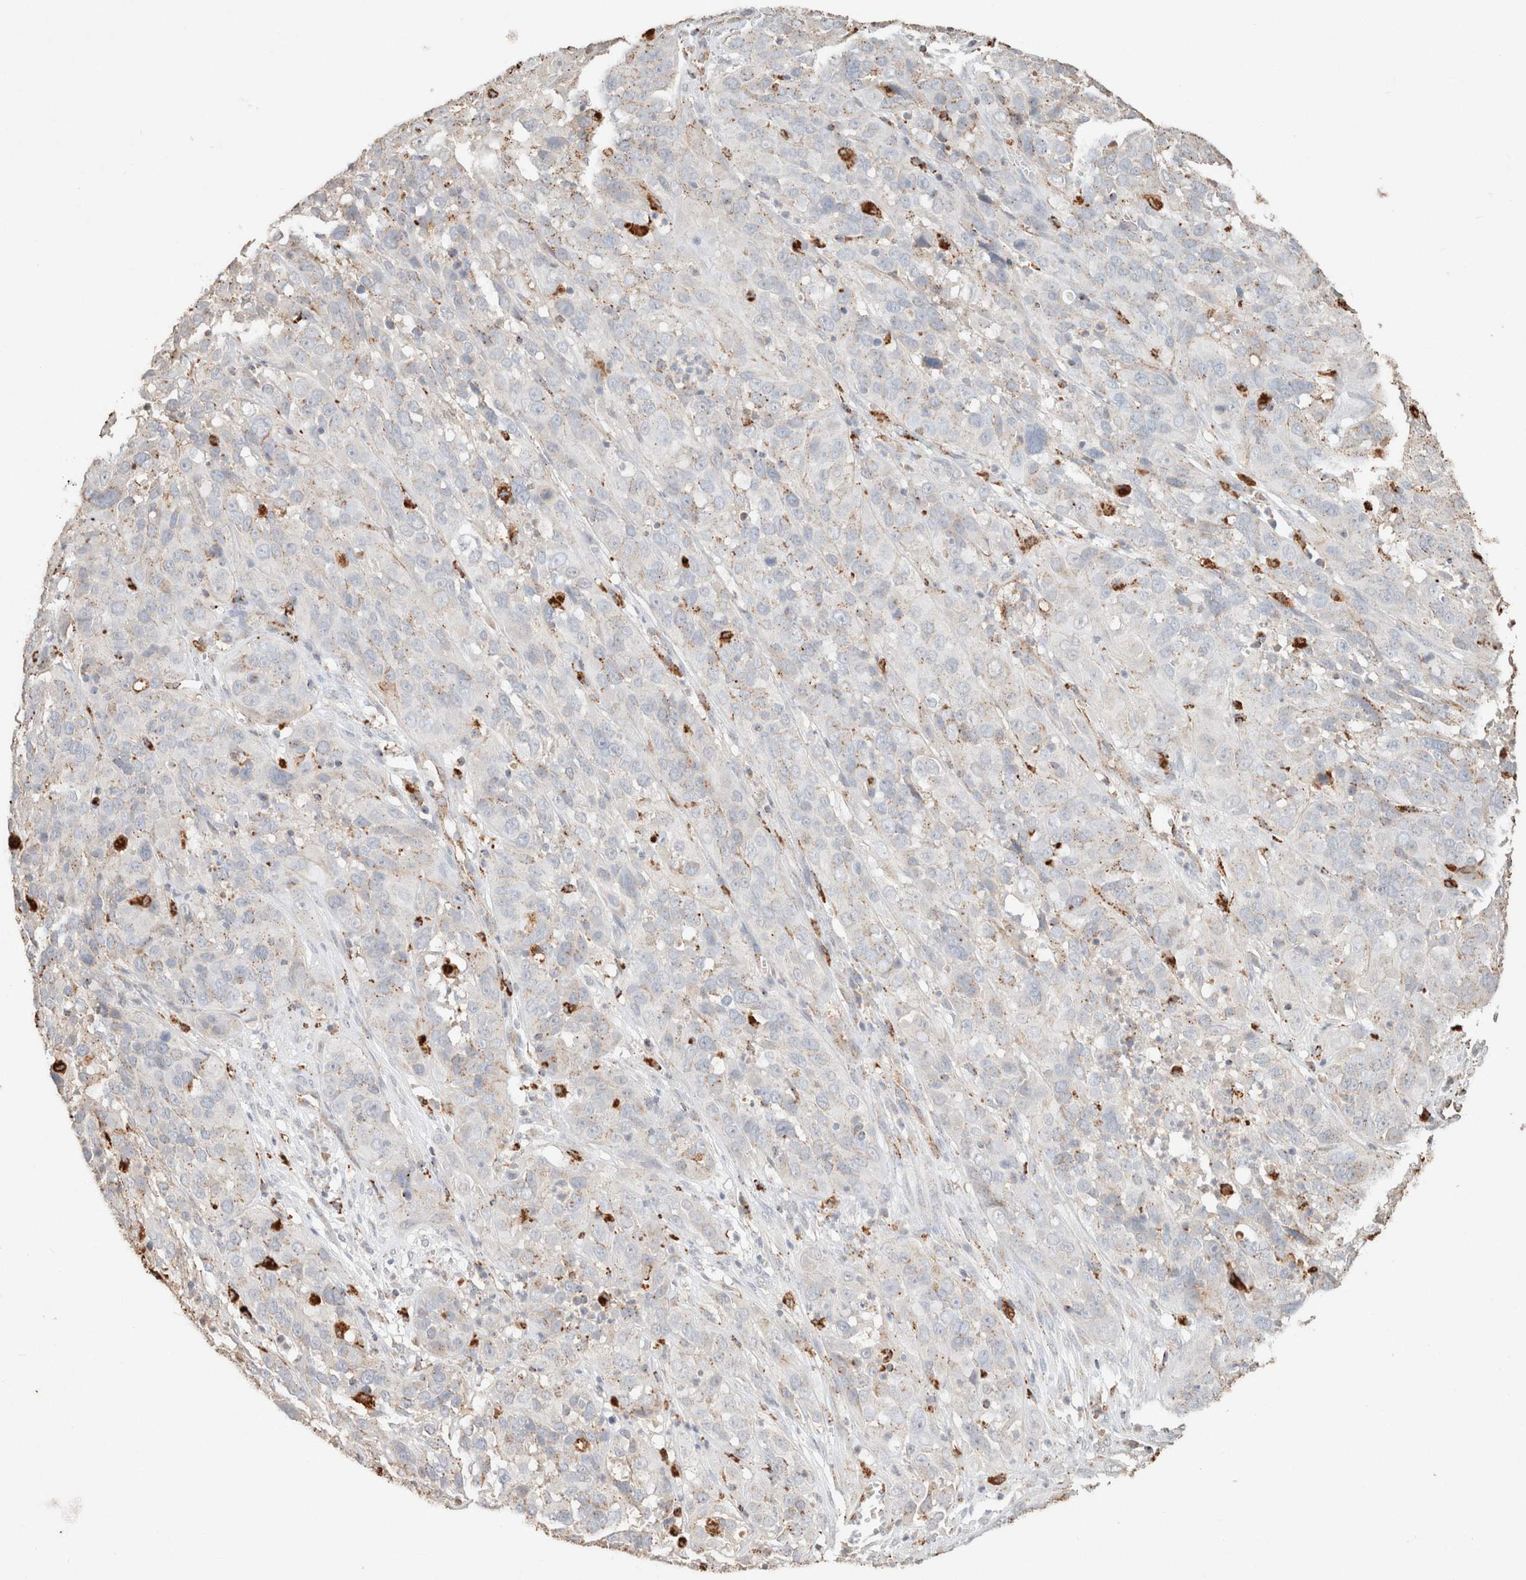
{"staining": {"intensity": "weak", "quantity": "<25%", "location": "cytoplasmic/membranous"}, "tissue": "cervical cancer", "cell_type": "Tumor cells", "image_type": "cancer", "snomed": [{"axis": "morphology", "description": "Squamous cell carcinoma, NOS"}, {"axis": "topography", "description": "Cervix"}], "caption": "Immunohistochemical staining of human cervical squamous cell carcinoma demonstrates no significant positivity in tumor cells.", "gene": "CTSC", "patient": {"sex": "female", "age": 32}}